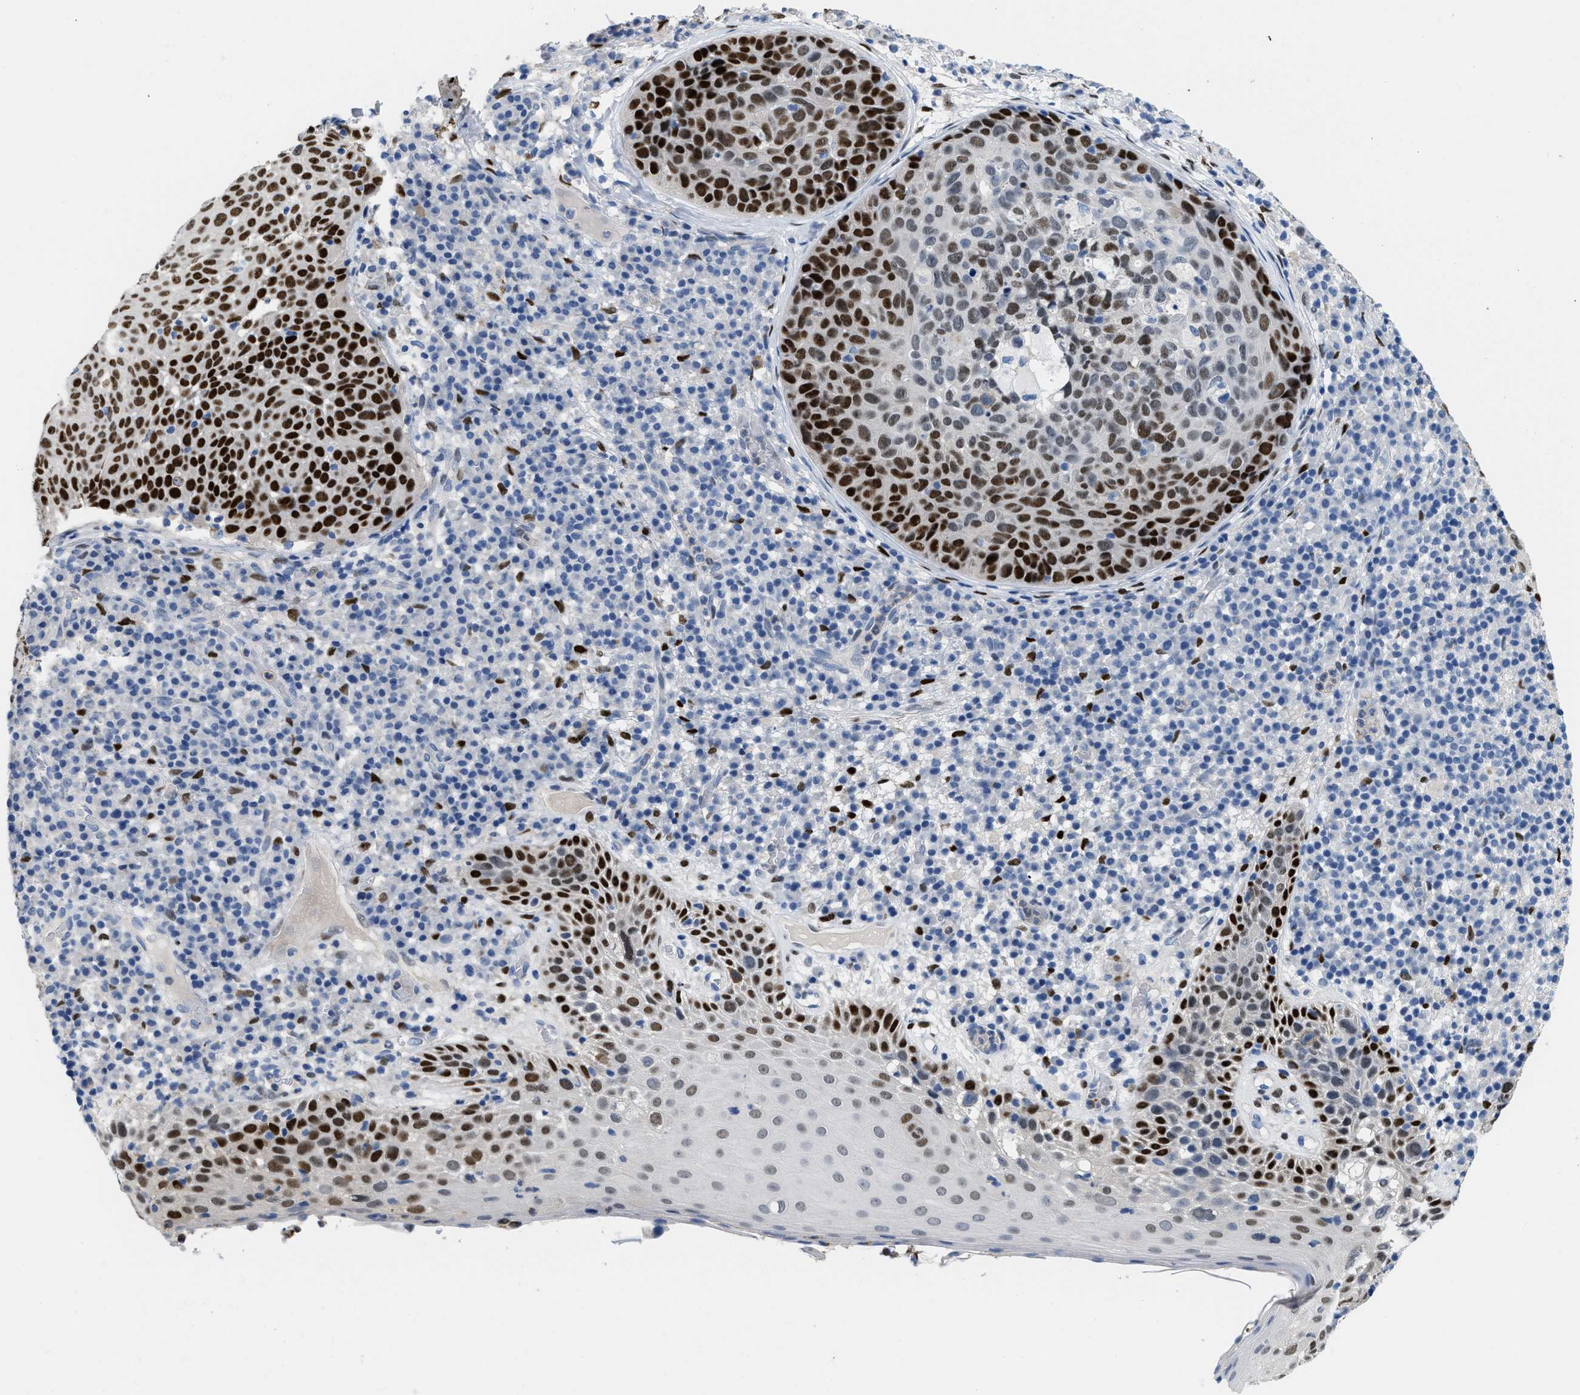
{"staining": {"intensity": "strong", "quantity": ">75%", "location": "nuclear"}, "tissue": "skin cancer", "cell_type": "Tumor cells", "image_type": "cancer", "snomed": [{"axis": "morphology", "description": "Squamous cell carcinoma in situ, NOS"}, {"axis": "morphology", "description": "Squamous cell carcinoma, NOS"}, {"axis": "topography", "description": "Skin"}], "caption": "Skin cancer stained for a protein reveals strong nuclear positivity in tumor cells.", "gene": "NFIX", "patient": {"sex": "male", "age": 93}}